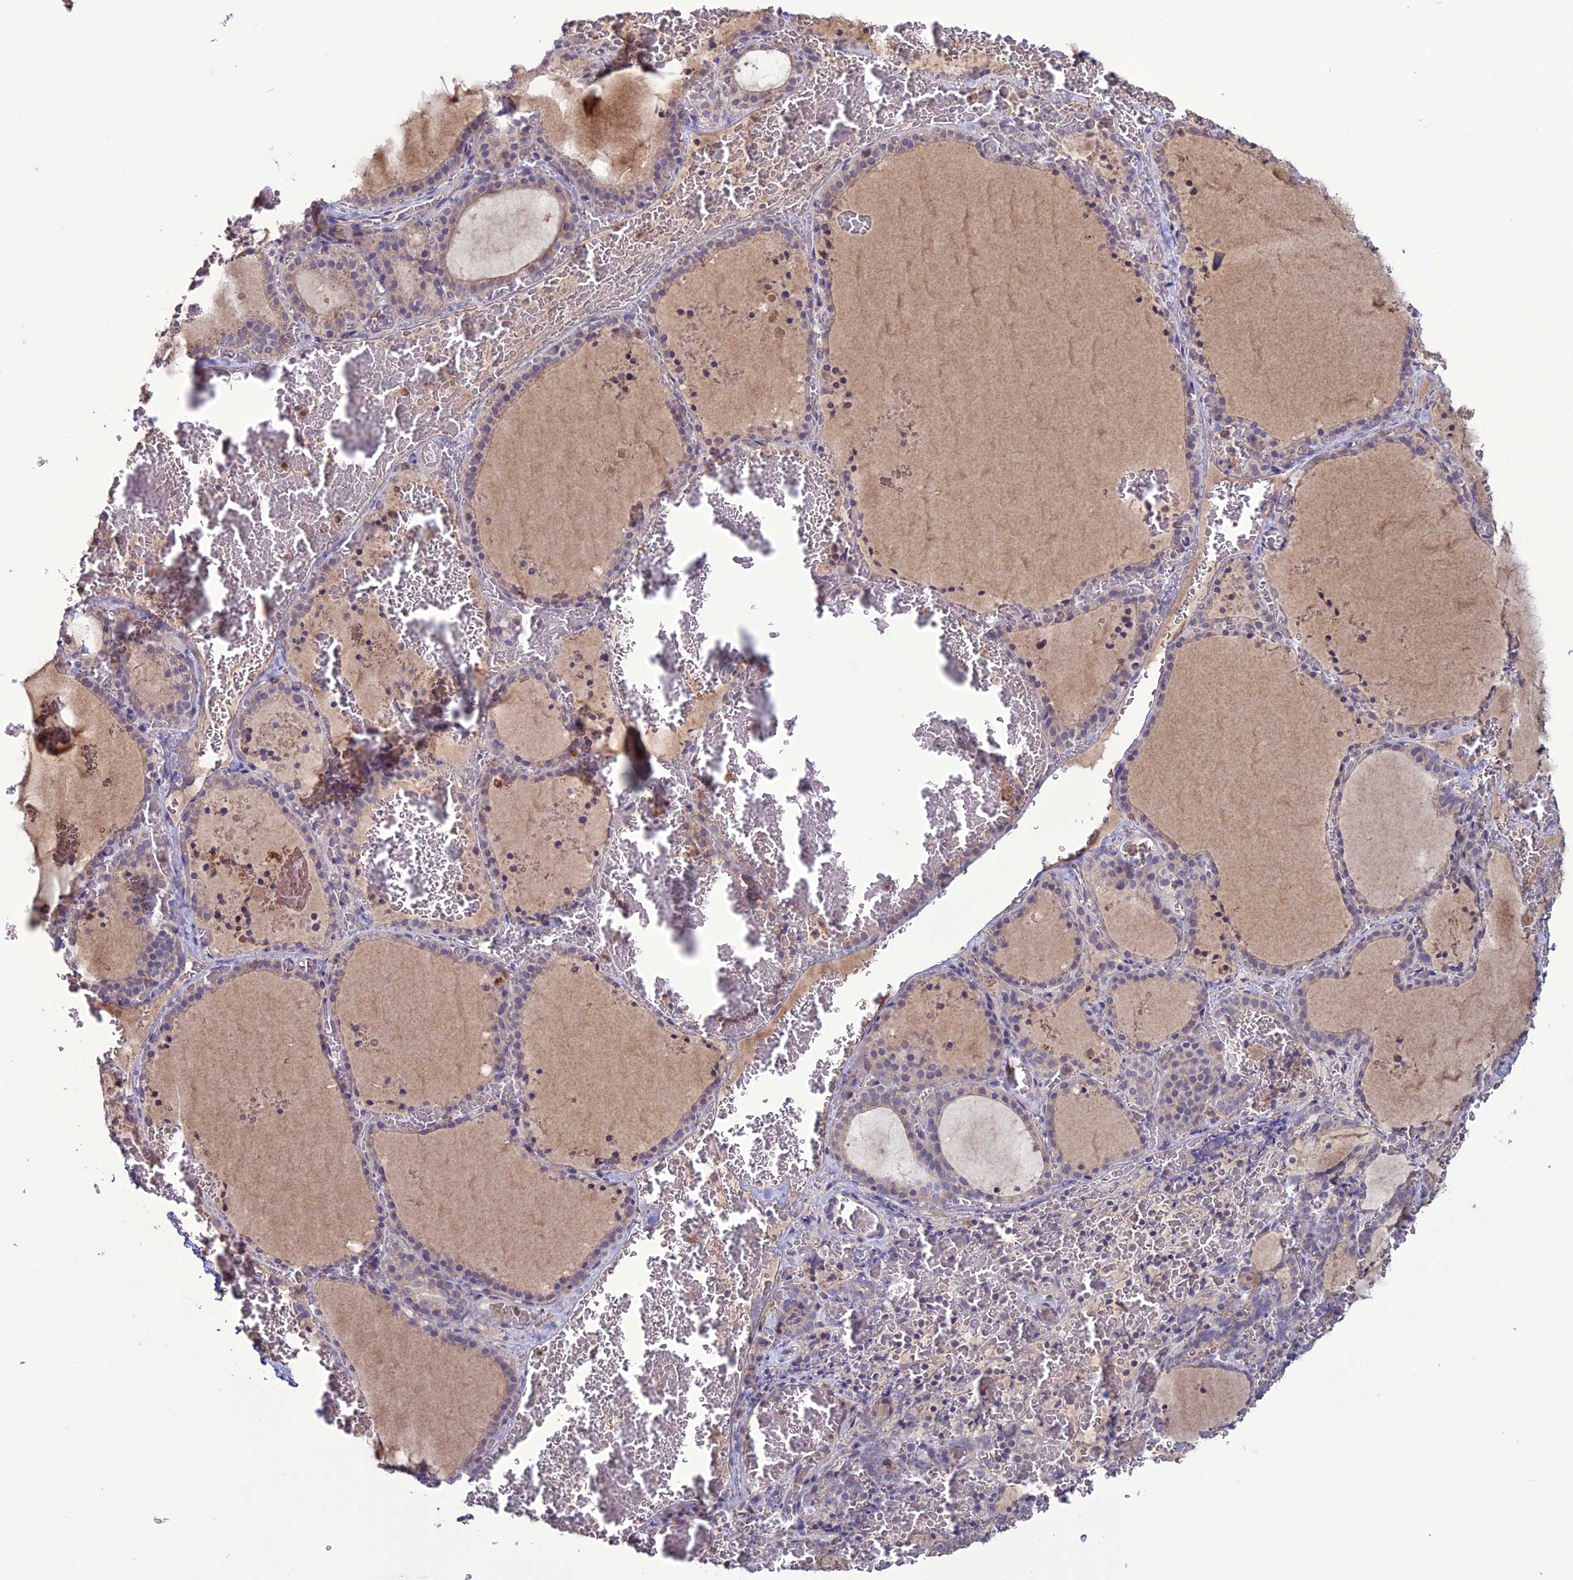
{"staining": {"intensity": "weak", "quantity": "25%-75%", "location": "cytoplasmic/membranous"}, "tissue": "thyroid gland", "cell_type": "Glandular cells", "image_type": "normal", "snomed": [{"axis": "morphology", "description": "Normal tissue, NOS"}, {"axis": "topography", "description": "Thyroid gland"}], "caption": "An image of human thyroid gland stained for a protein reveals weak cytoplasmic/membranous brown staining in glandular cells.", "gene": "C2orf76", "patient": {"sex": "female", "age": 39}}